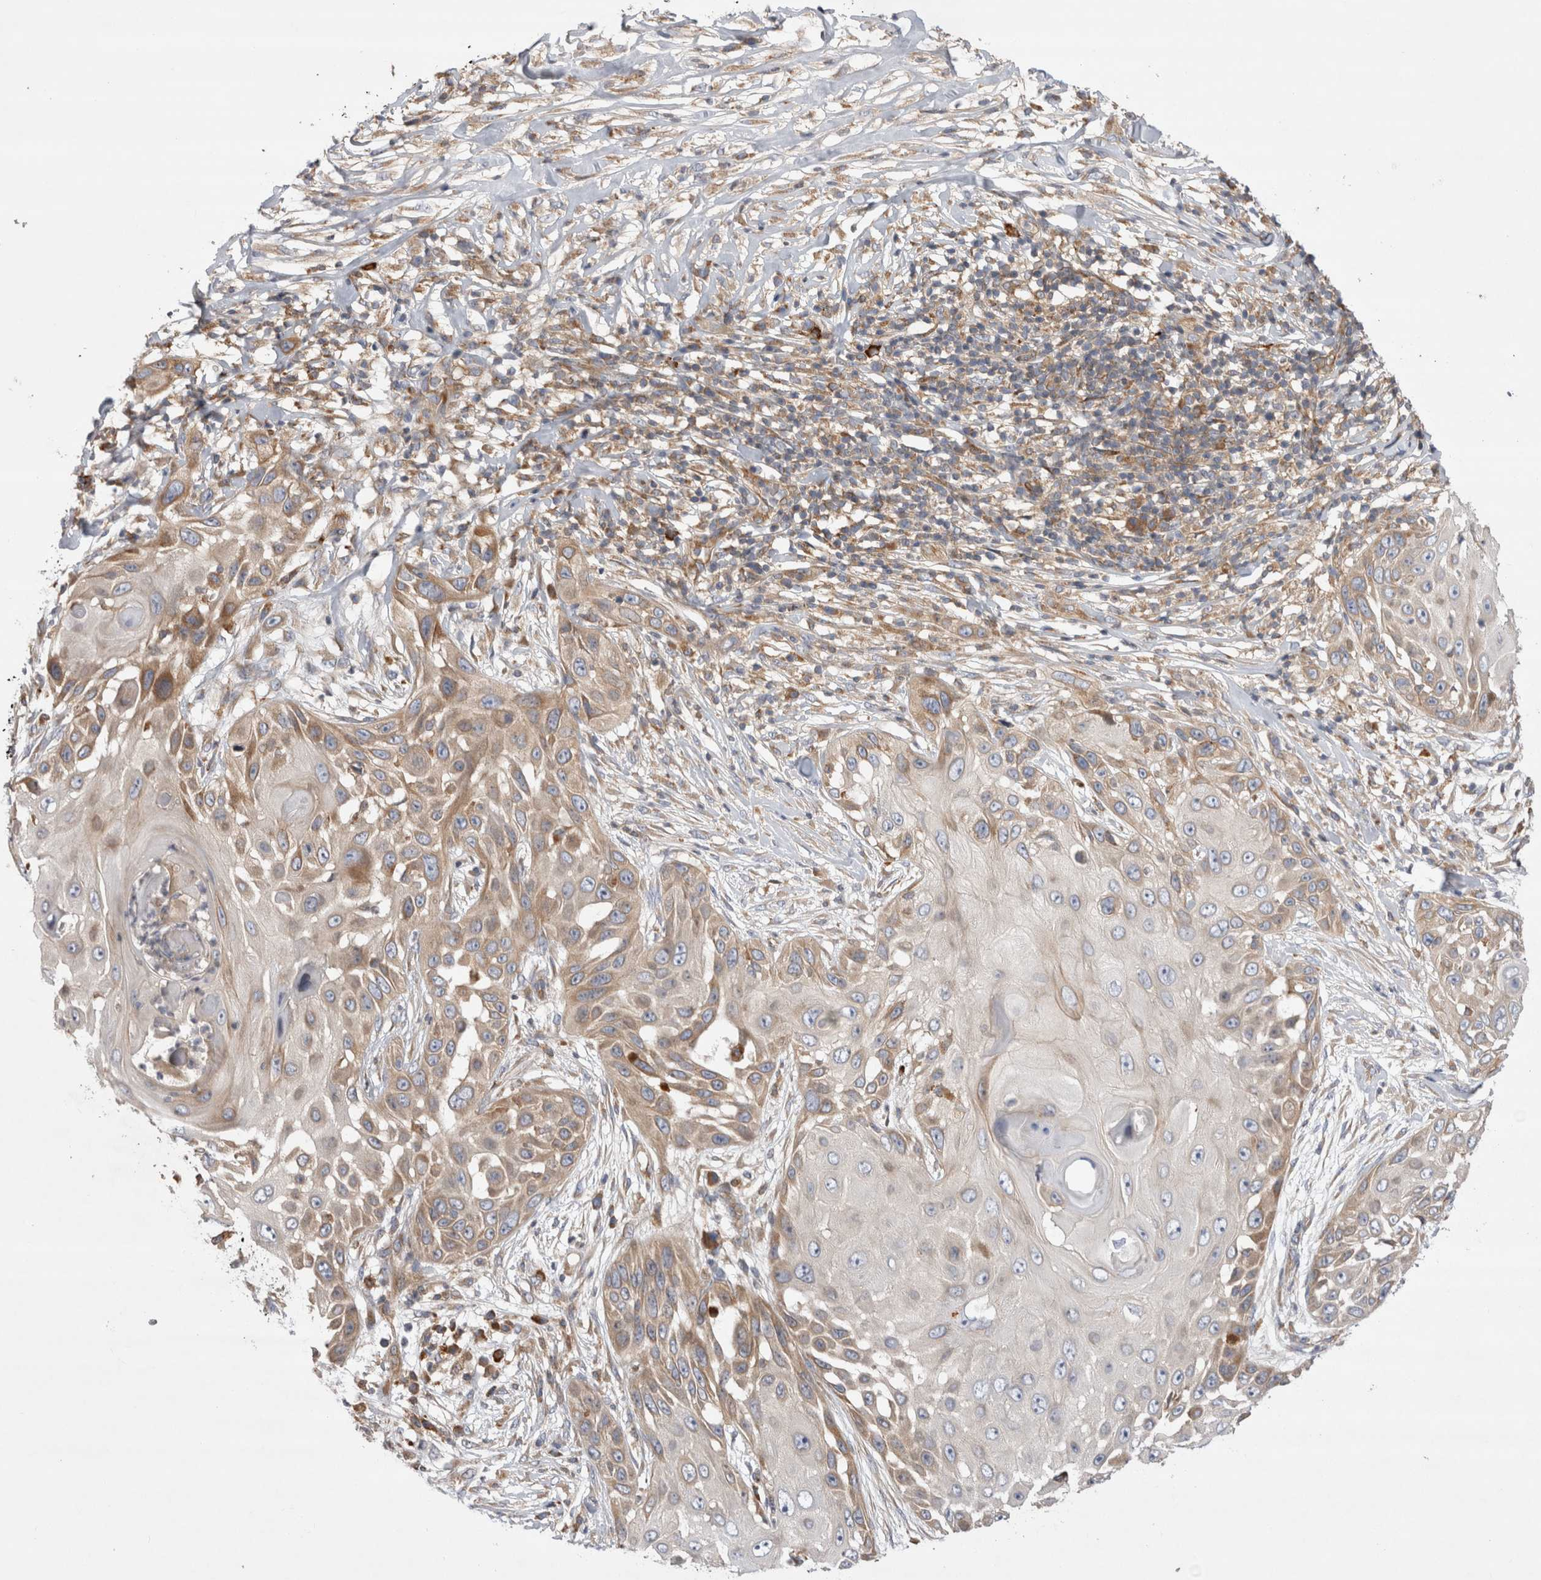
{"staining": {"intensity": "weak", "quantity": "25%-75%", "location": "cytoplasmic/membranous"}, "tissue": "skin cancer", "cell_type": "Tumor cells", "image_type": "cancer", "snomed": [{"axis": "morphology", "description": "Squamous cell carcinoma, NOS"}, {"axis": "topography", "description": "Skin"}], "caption": "Human skin cancer (squamous cell carcinoma) stained for a protein (brown) reveals weak cytoplasmic/membranous positive expression in about 25%-75% of tumor cells.", "gene": "PDCD10", "patient": {"sex": "female", "age": 44}}